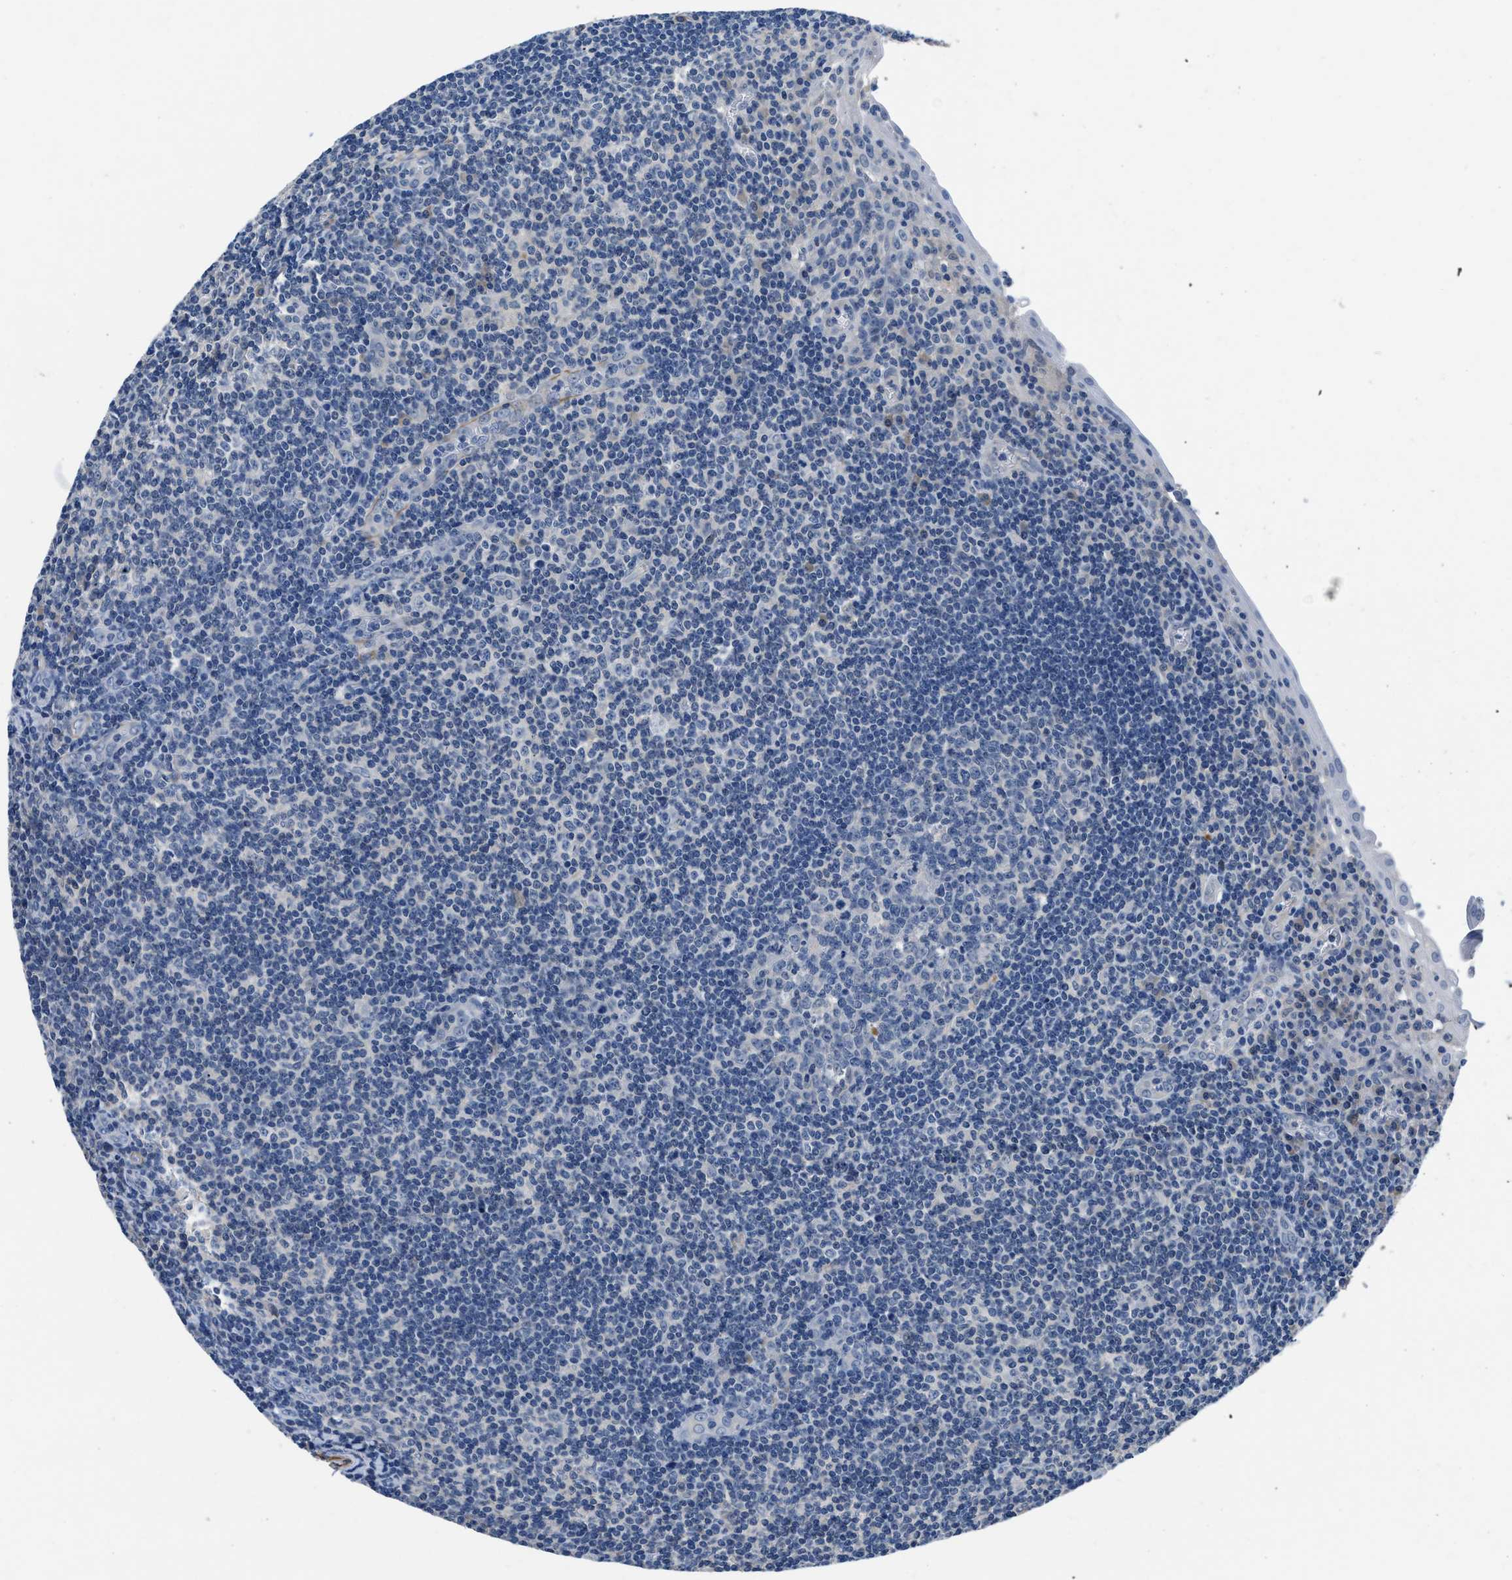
{"staining": {"intensity": "negative", "quantity": "none", "location": "none"}, "tissue": "tonsil", "cell_type": "Germinal center cells", "image_type": "normal", "snomed": [{"axis": "morphology", "description": "Normal tissue, NOS"}, {"axis": "topography", "description": "Tonsil"}], "caption": "Immunohistochemistry histopathology image of normal tonsil: human tonsil stained with DAB exhibits no significant protein staining in germinal center cells.", "gene": "LANCL2", "patient": {"sex": "male", "age": 37}}